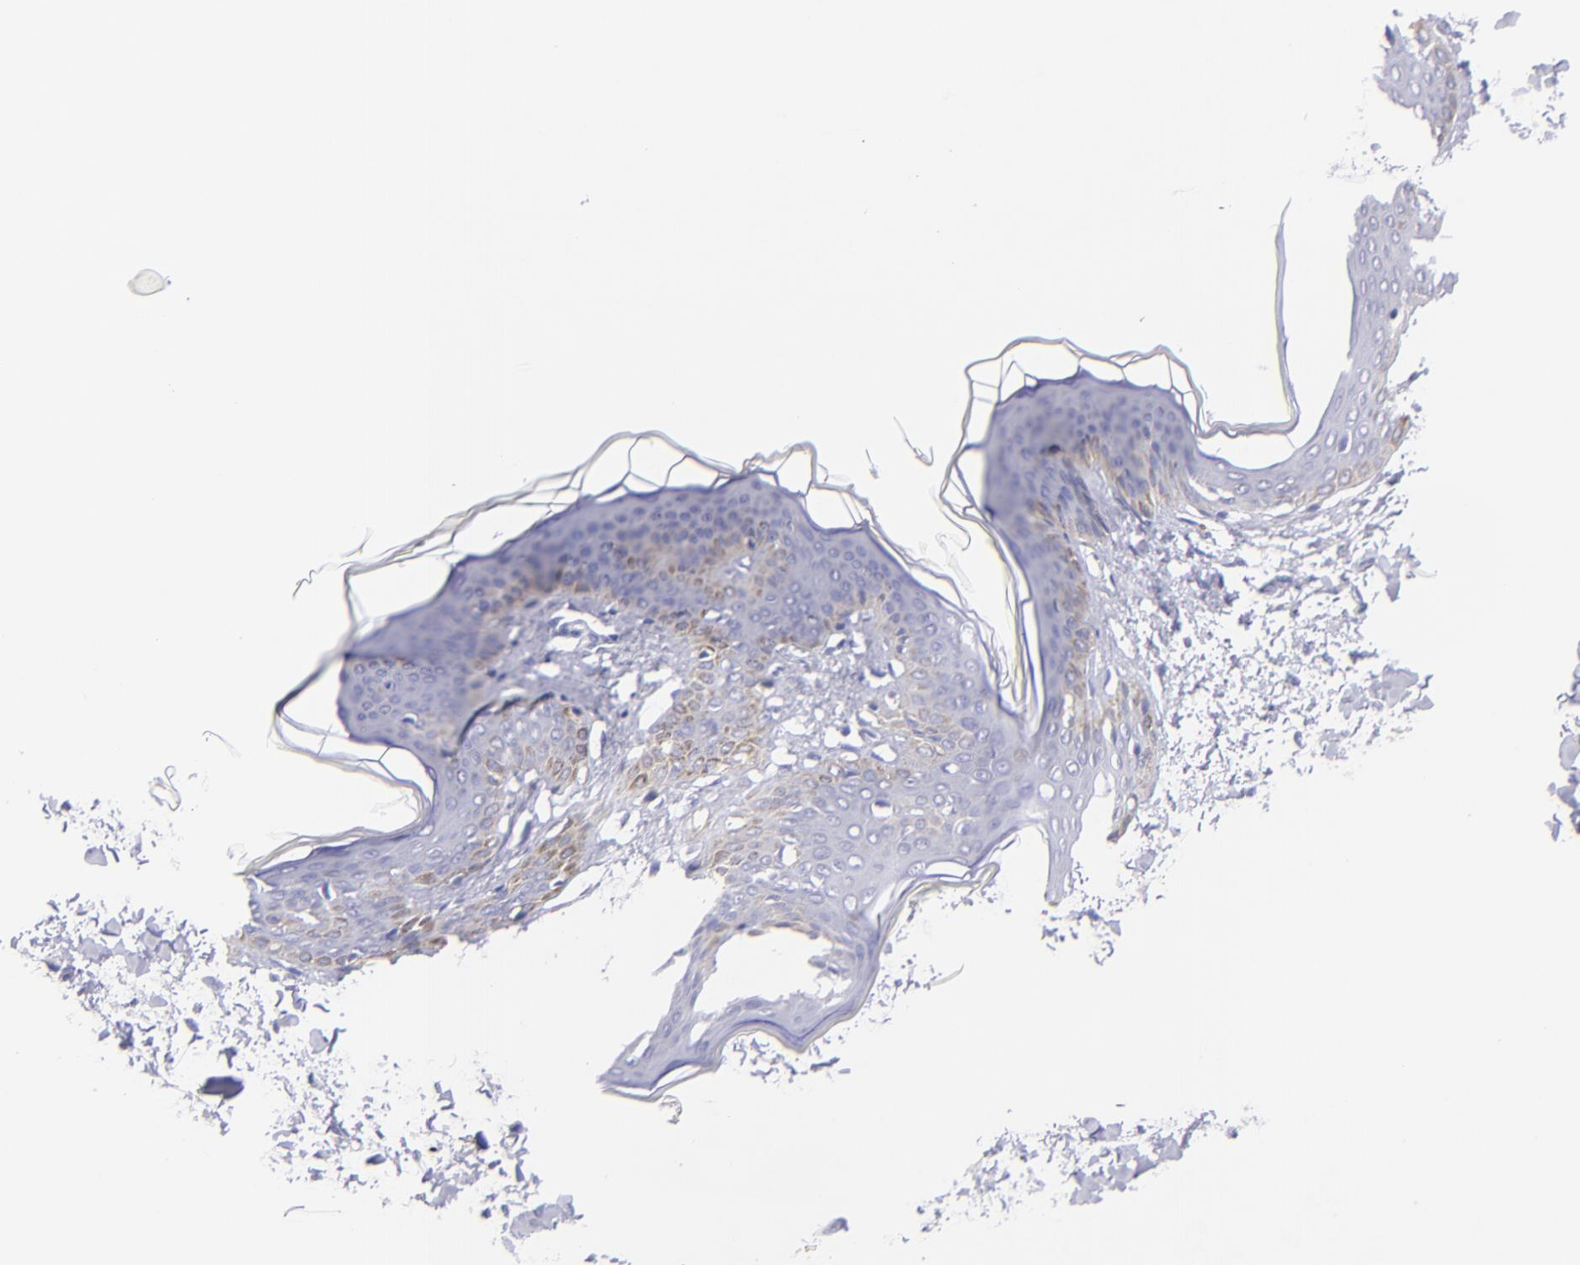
{"staining": {"intensity": "negative", "quantity": "none", "location": "none"}, "tissue": "skin", "cell_type": "Fibroblasts", "image_type": "normal", "snomed": [{"axis": "morphology", "description": "Normal tissue, NOS"}, {"axis": "topography", "description": "Skin"}], "caption": "Immunohistochemistry histopathology image of benign skin stained for a protein (brown), which reveals no expression in fibroblasts.", "gene": "CNP", "patient": {"sex": "female", "age": 17}}